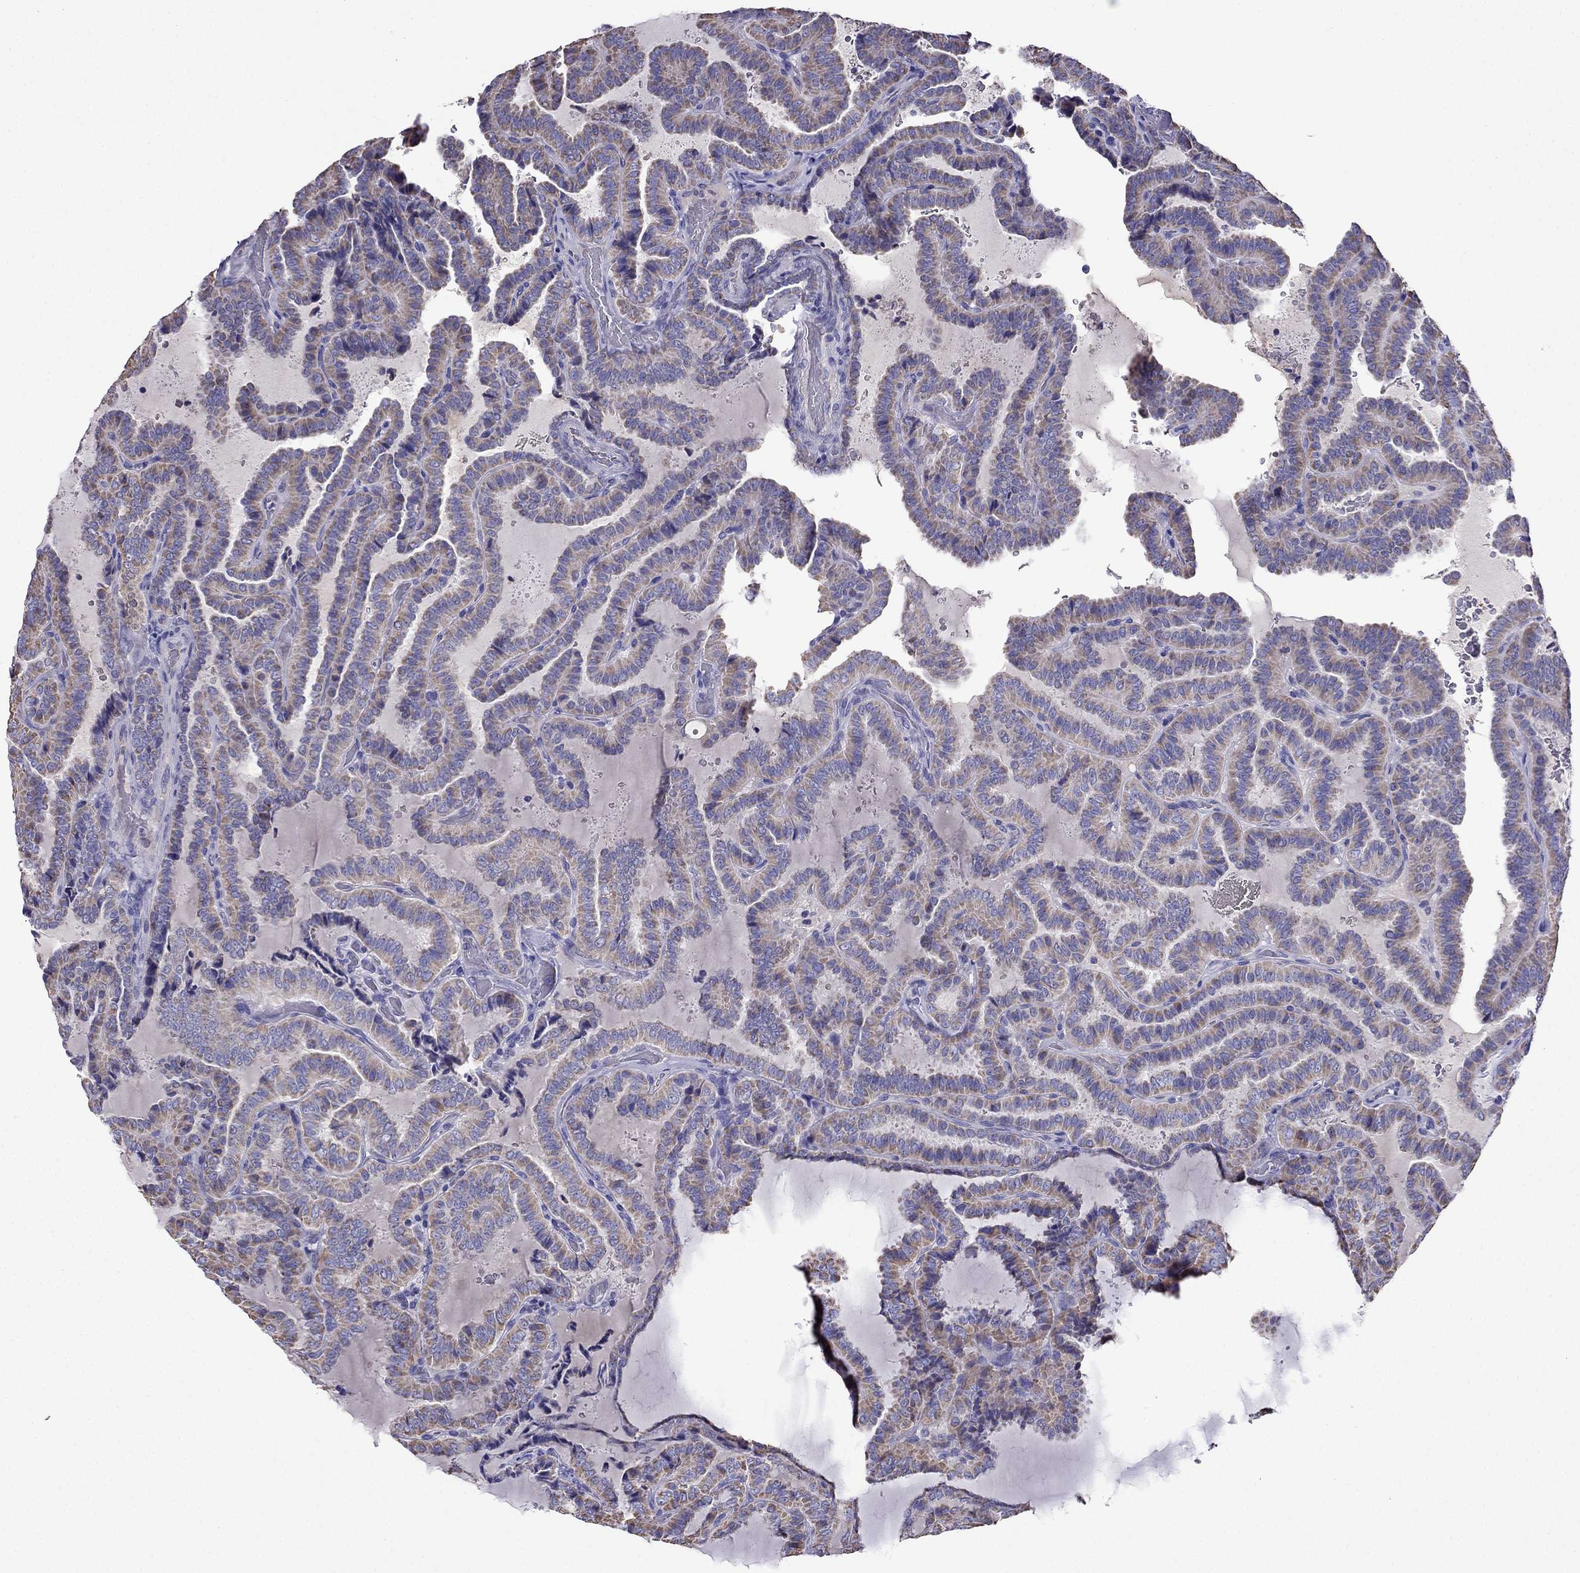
{"staining": {"intensity": "weak", "quantity": ">75%", "location": "cytoplasmic/membranous"}, "tissue": "thyroid cancer", "cell_type": "Tumor cells", "image_type": "cancer", "snomed": [{"axis": "morphology", "description": "Papillary adenocarcinoma, NOS"}, {"axis": "topography", "description": "Thyroid gland"}], "caption": "IHC of human papillary adenocarcinoma (thyroid) displays low levels of weak cytoplasmic/membranous positivity in about >75% of tumor cells.", "gene": "DSC1", "patient": {"sex": "female", "age": 39}}